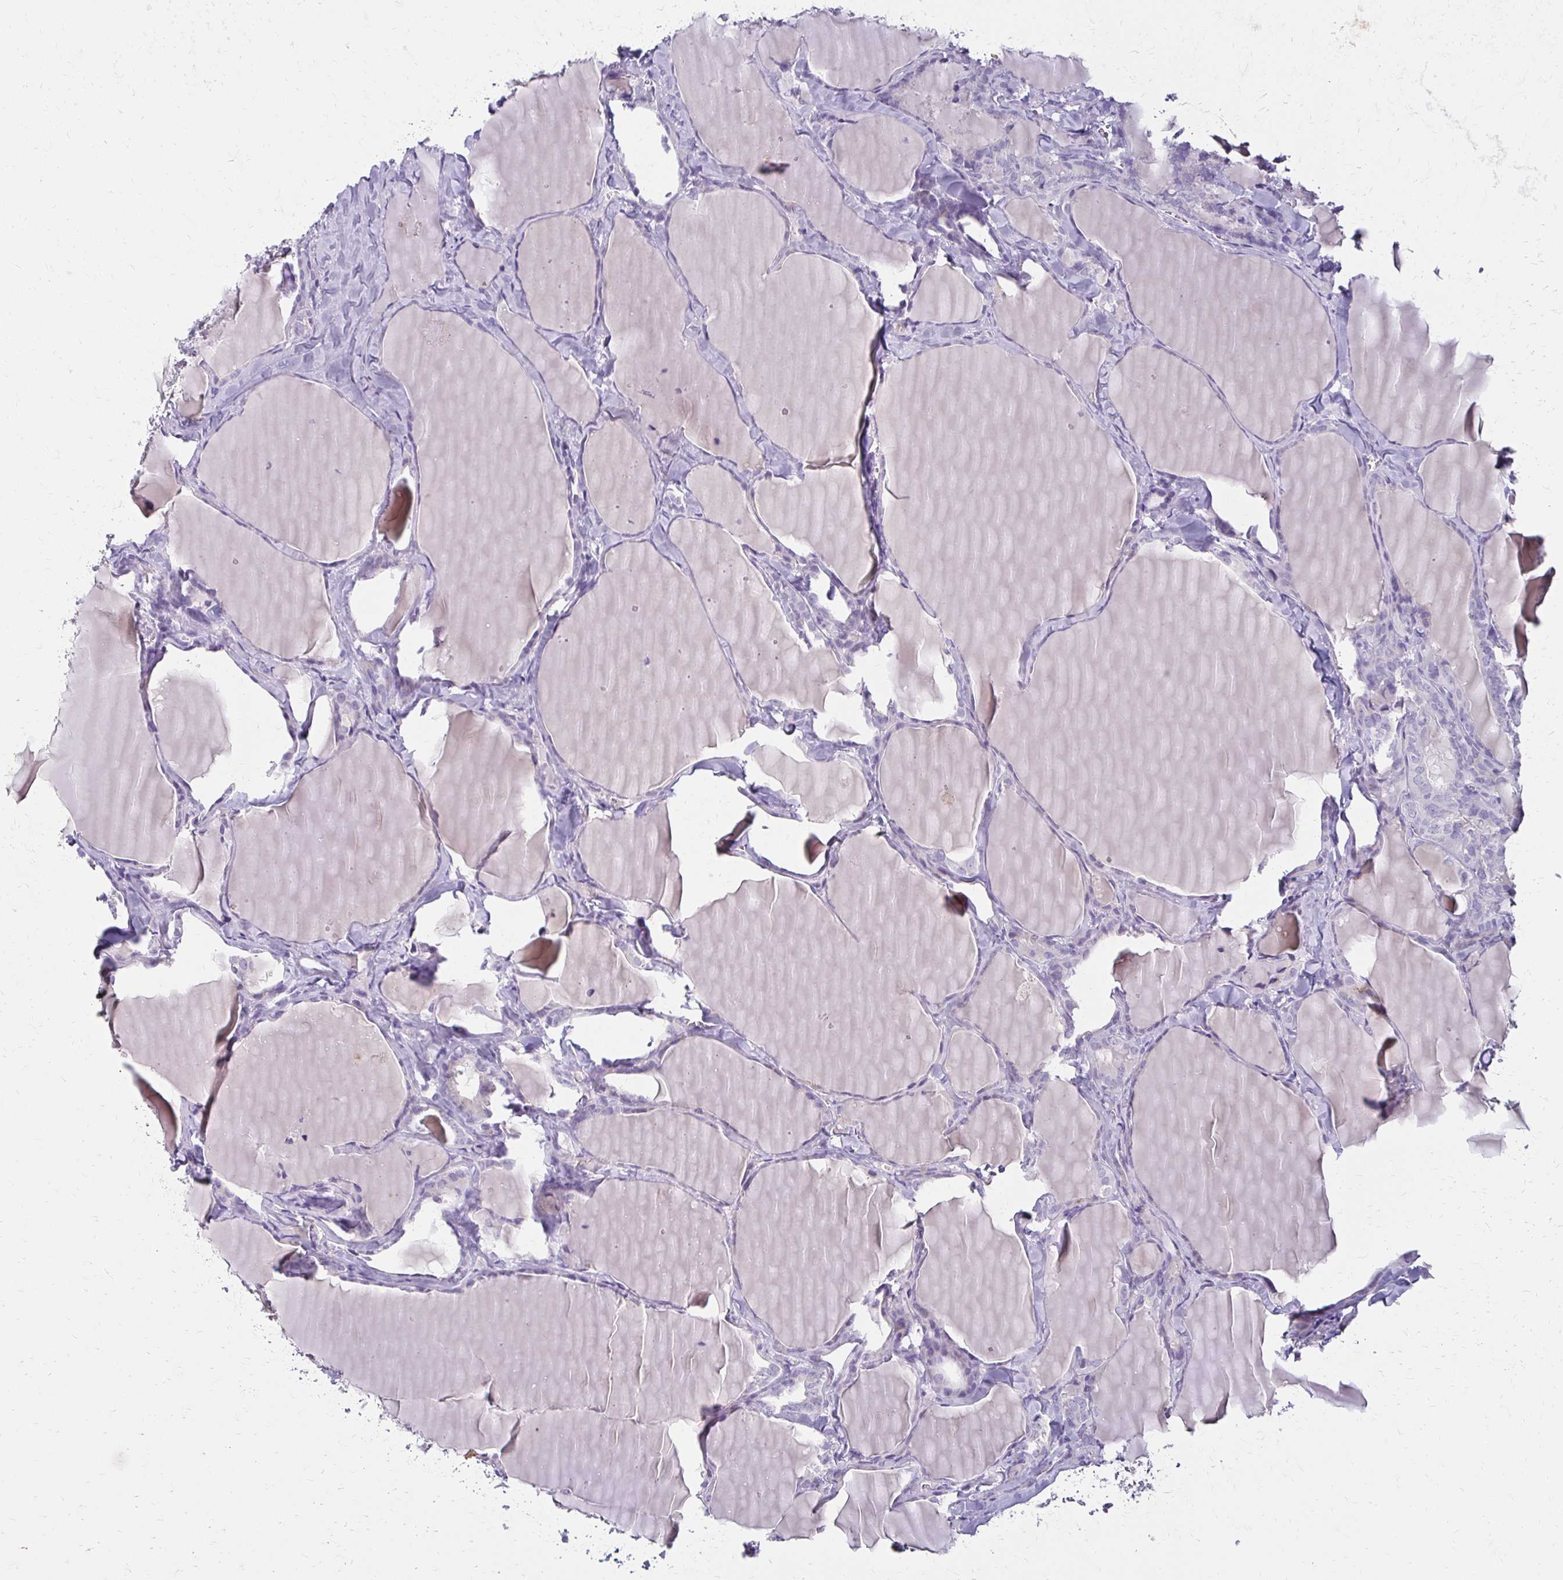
{"staining": {"intensity": "negative", "quantity": "none", "location": "none"}, "tissue": "thyroid cancer", "cell_type": "Tumor cells", "image_type": "cancer", "snomed": [{"axis": "morphology", "description": "Papillary adenocarcinoma, NOS"}, {"axis": "topography", "description": "Thyroid gland"}], "caption": "An IHC photomicrograph of thyroid cancer (papillary adenocarcinoma) is shown. There is no staining in tumor cells of thyroid cancer (papillary adenocarcinoma).", "gene": "BBS12", "patient": {"sex": "male", "age": 30}}